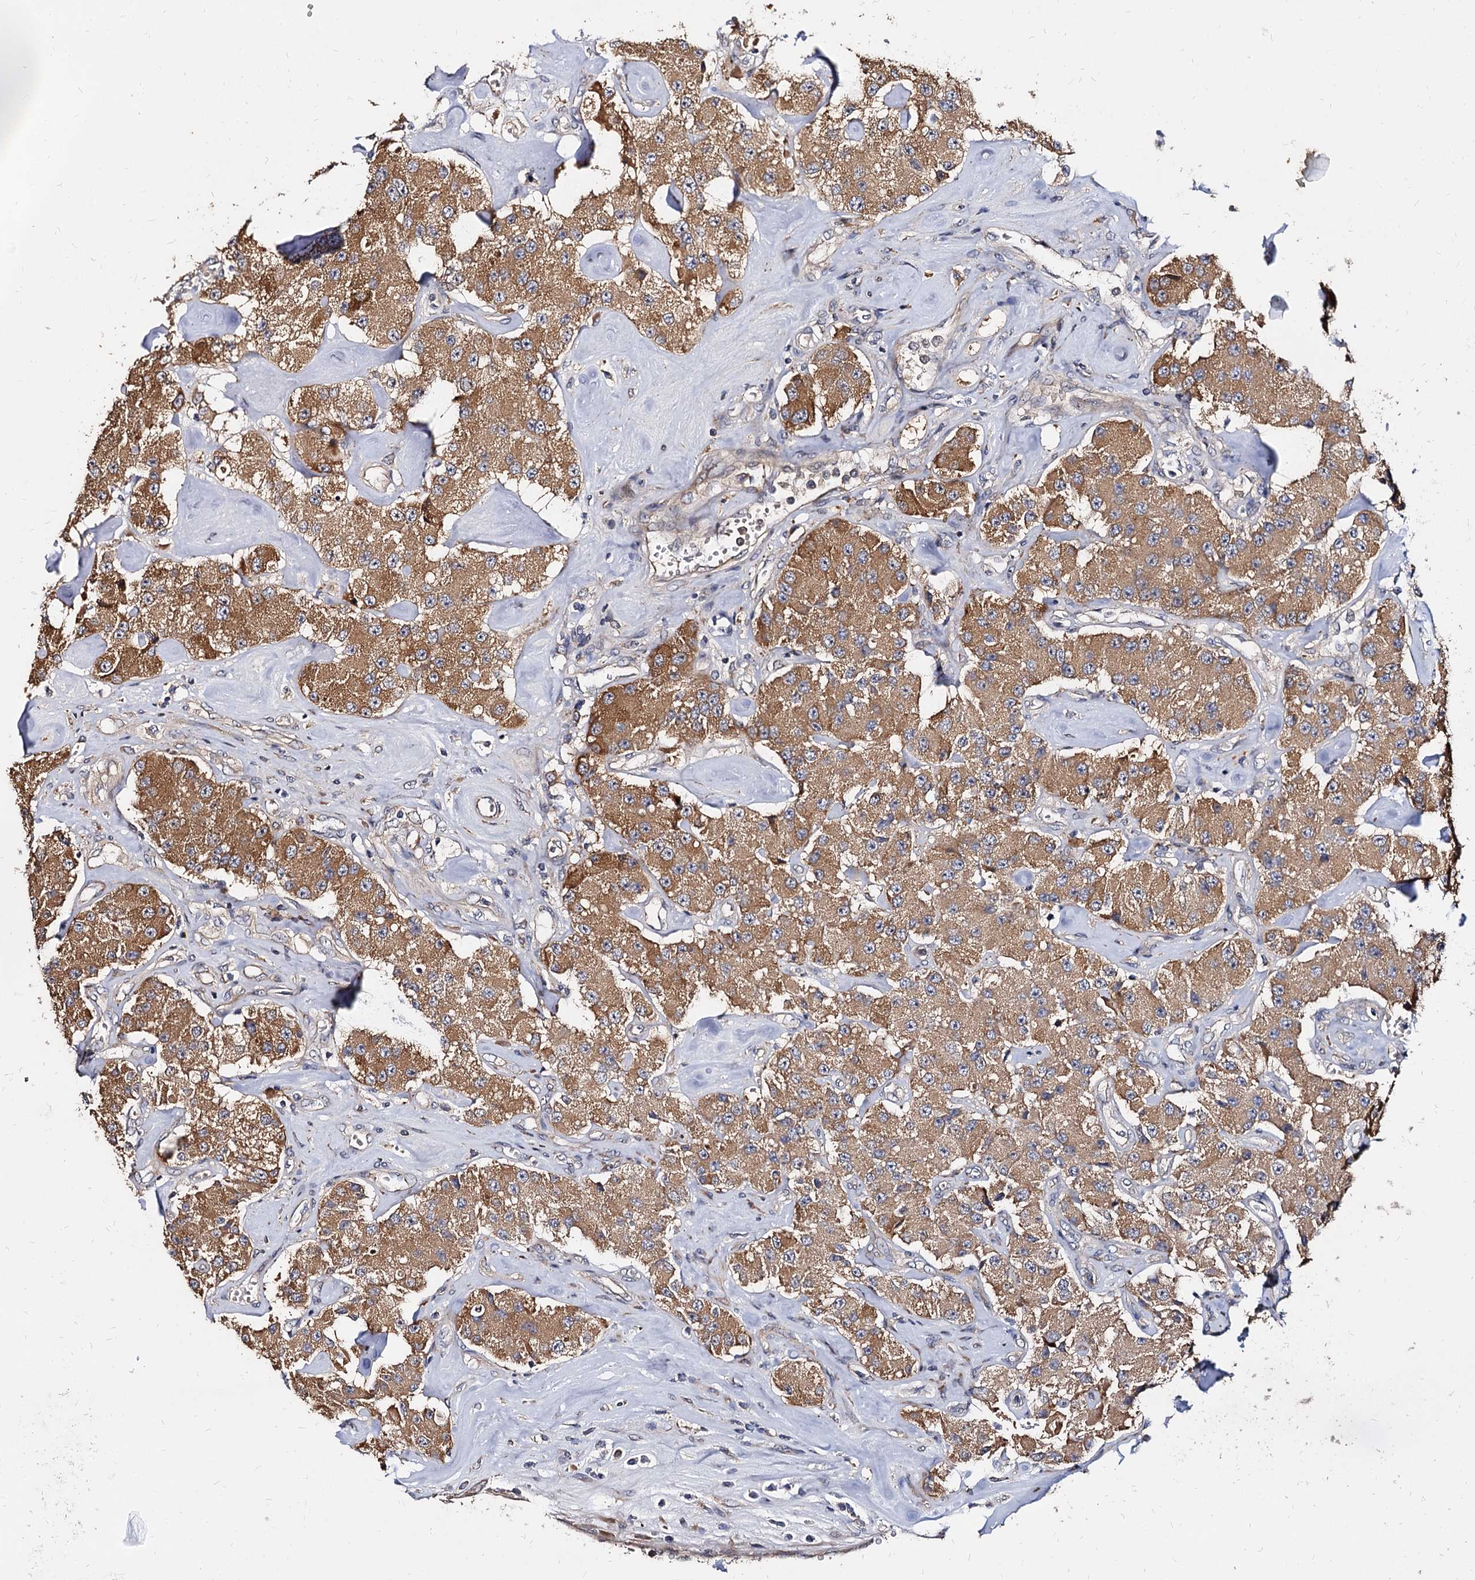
{"staining": {"intensity": "moderate", "quantity": ">75%", "location": "cytoplasmic/membranous"}, "tissue": "carcinoid", "cell_type": "Tumor cells", "image_type": "cancer", "snomed": [{"axis": "morphology", "description": "Carcinoid, malignant, NOS"}, {"axis": "topography", "description": "Pancreas"}], "caption": "Protein staining by immunohistochemistry (IHC) reveals moderate cytoplasmic/membranous staining in about >75% of tumor cells in carcinoid (malignant).", "gene": "WWC3", "patient": {"sex": "male", "age": 41}}